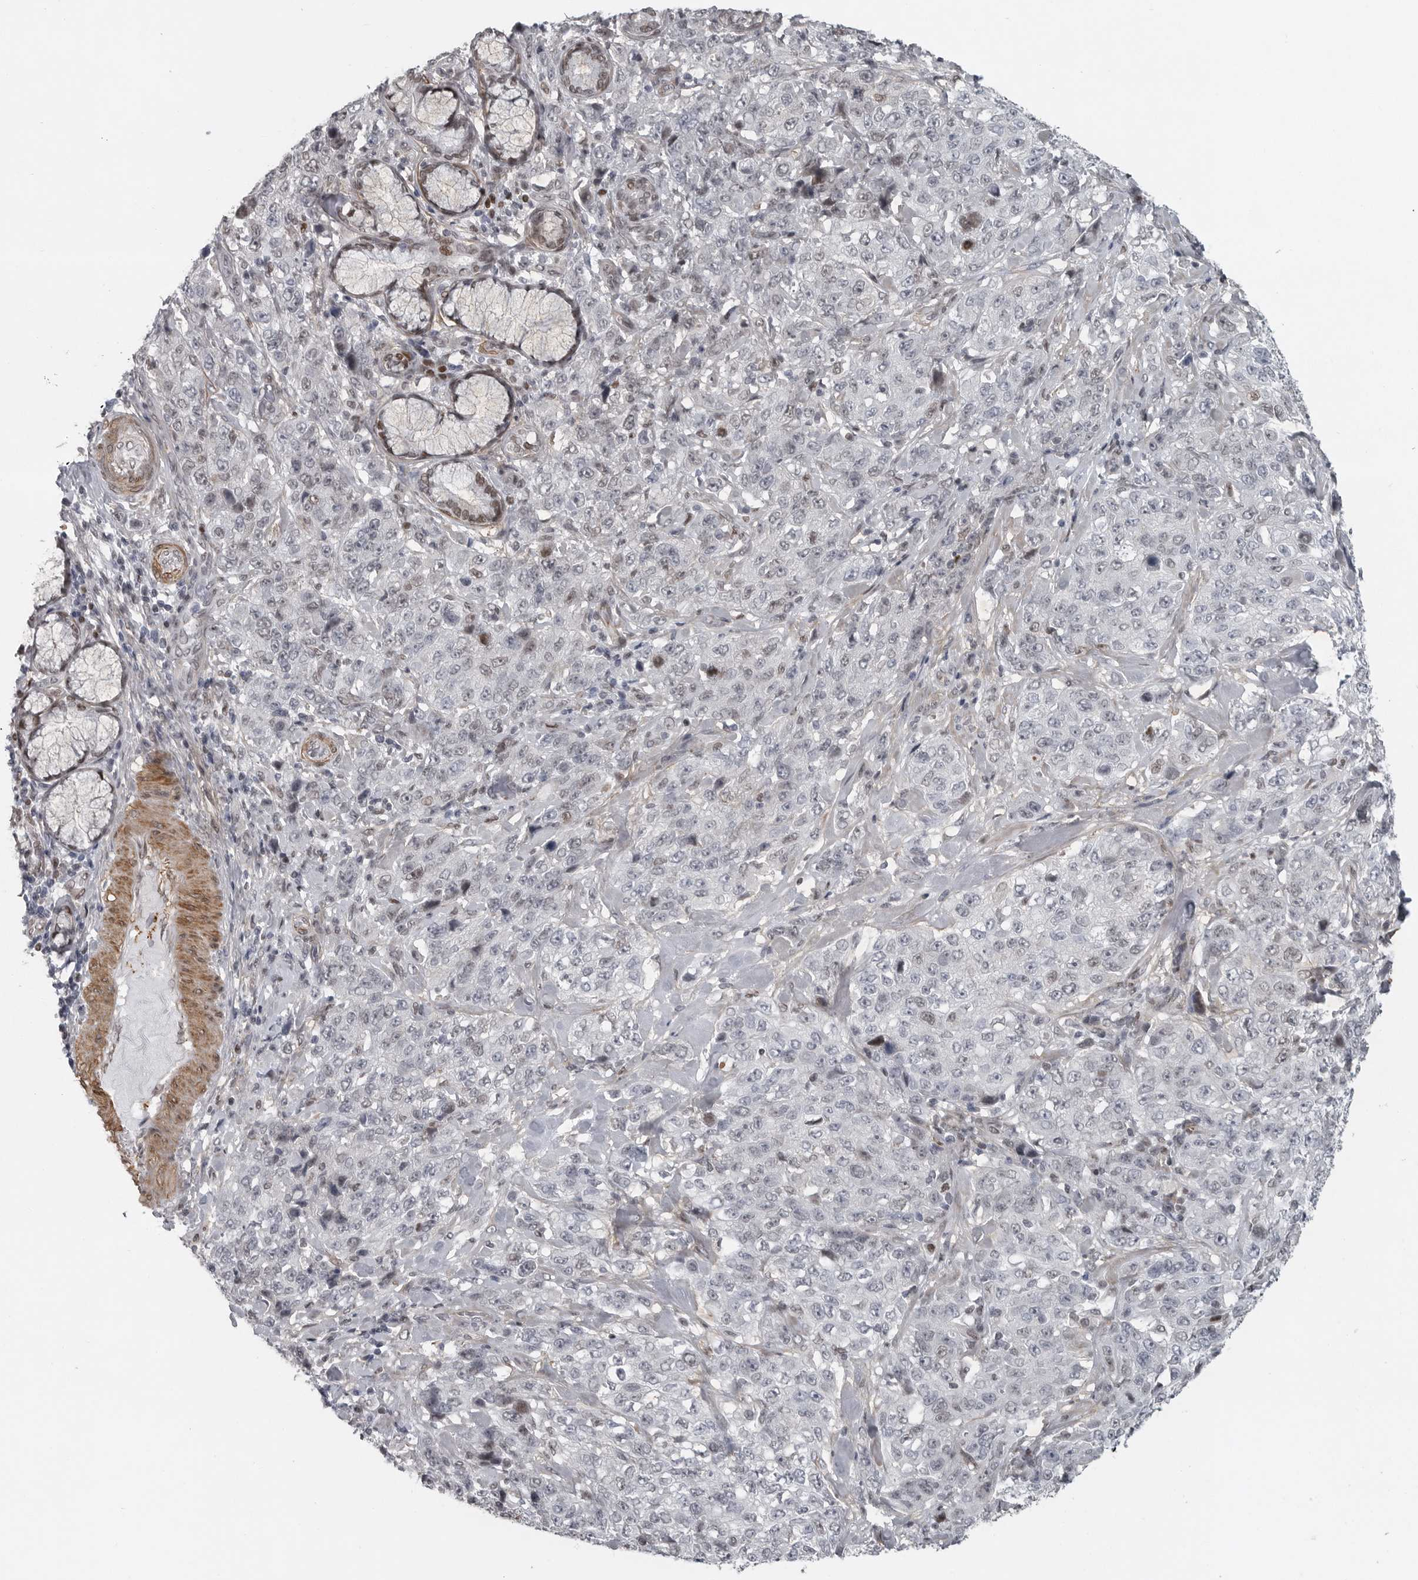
{"staining": {"intensity": "negative", "quantity": "none", "location": "none"}, "tissue": "stomach cancer", "cell_type": "Tumor cells", "image_type": "cancer", "snomed": [{"axis": "morphology", "description": "Adenocarcinoma, NOS"}, {"axis": "topography", "description": "Stomach"}], "caption": "Immunohistochemistry photomicrograph of human adenocarcinoma (stomach) stained for a protein (brown), which exhibits no staining in tumor cells.", "gene": "HMGN3", "patient": {"sex": "male", "age": 48}}